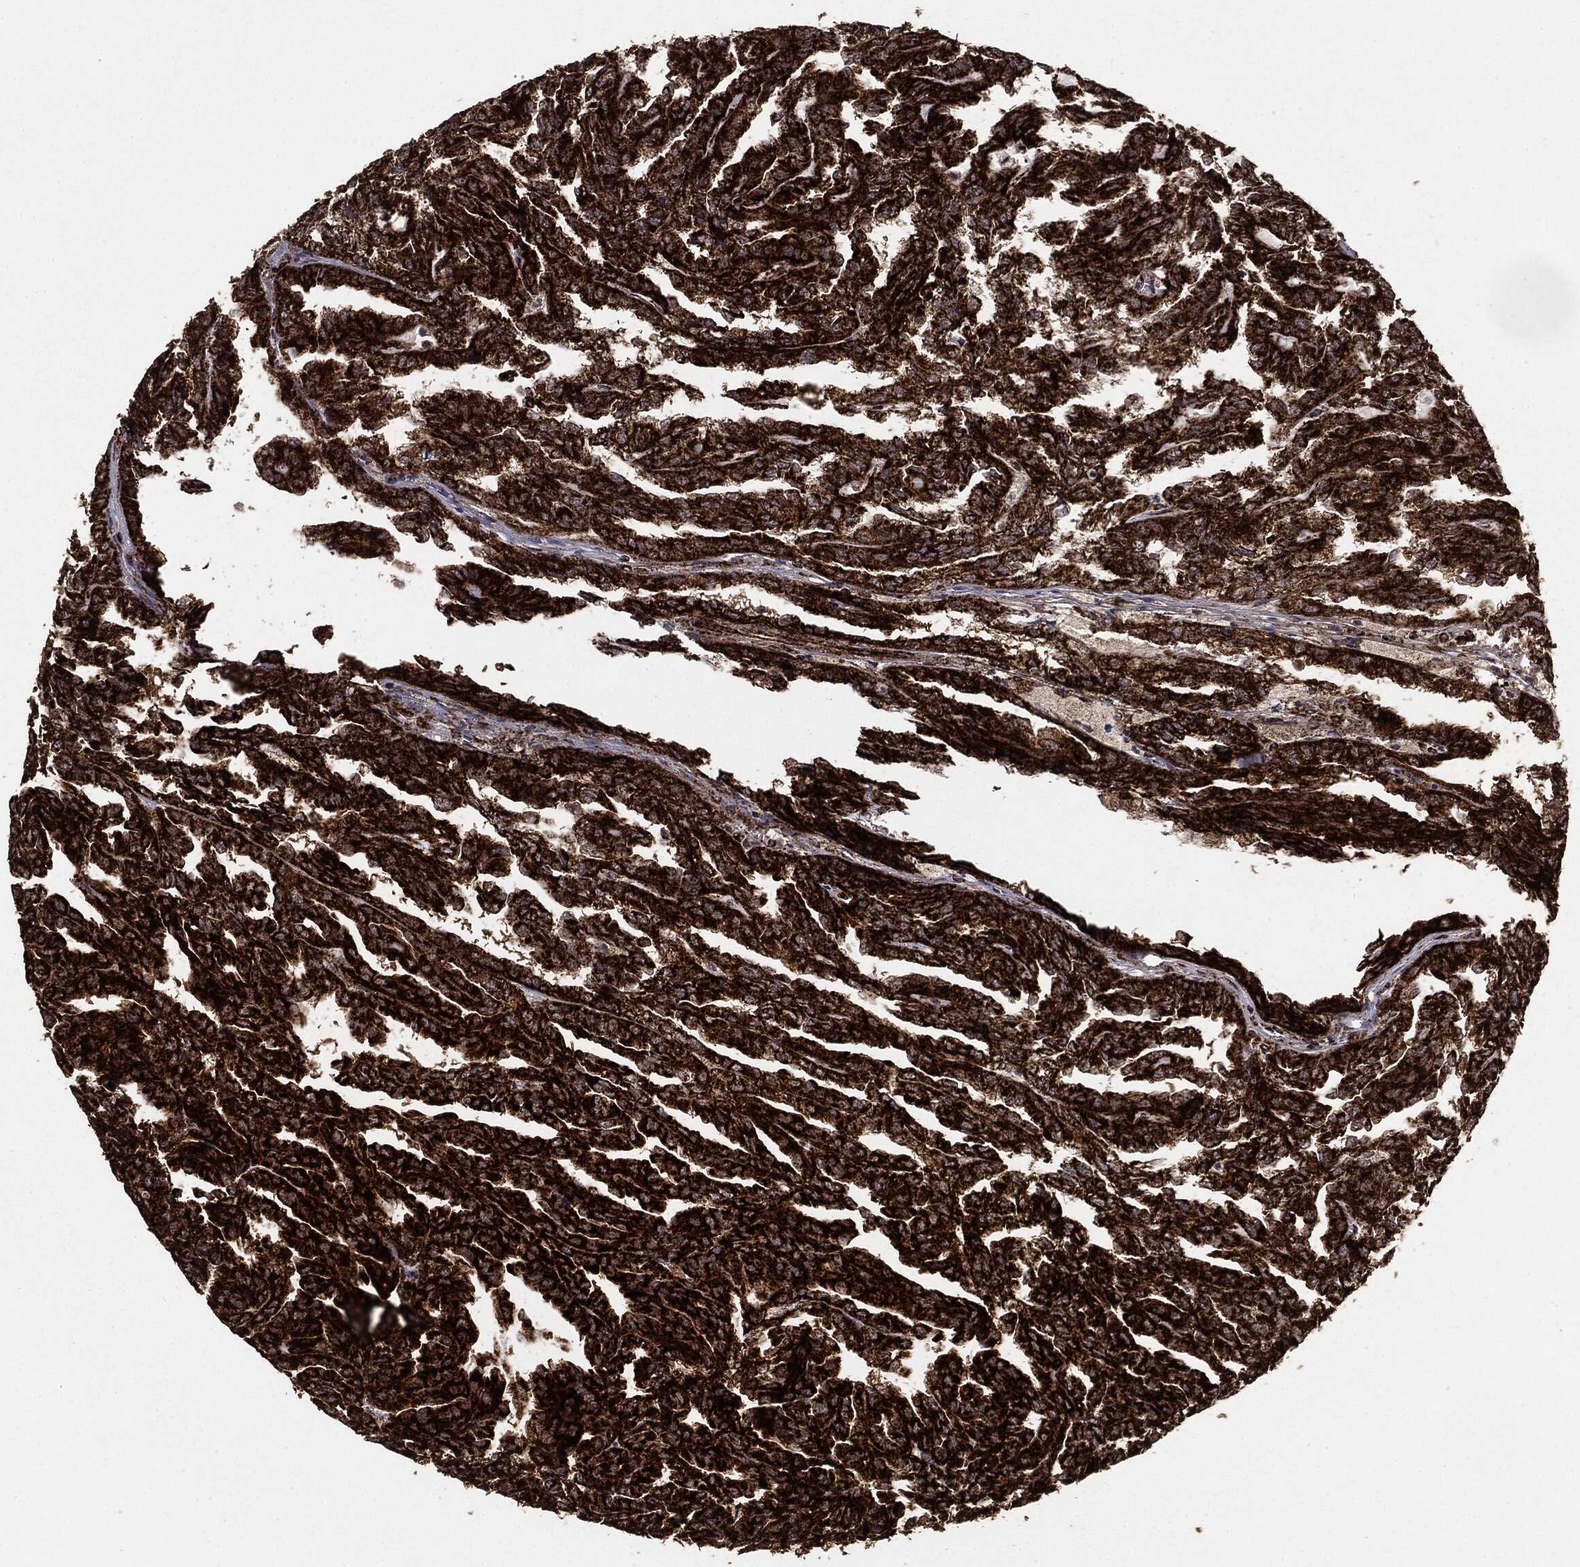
{"staining": {"intensity": "strong", "quantity": ">75%", "location": "cytoplasmic/membranous"}, "tissue": "renal cancer", "cell_type": "Tumor cells", "image_type": "cancer", "snomed": [{"axis": "morphology", "description": "Adenocarcinoma, NOS"}, {"axis": "topography", "description": "Kidney"}], "caption": "A high-resolution micrograph shows IHC staining of renal cancer, which displays strong cytoplasmic/membranous expression in about >75% of tumor cells.", "gene": "MAP2K1", "patient": {"sex": "male", "age": 79}}